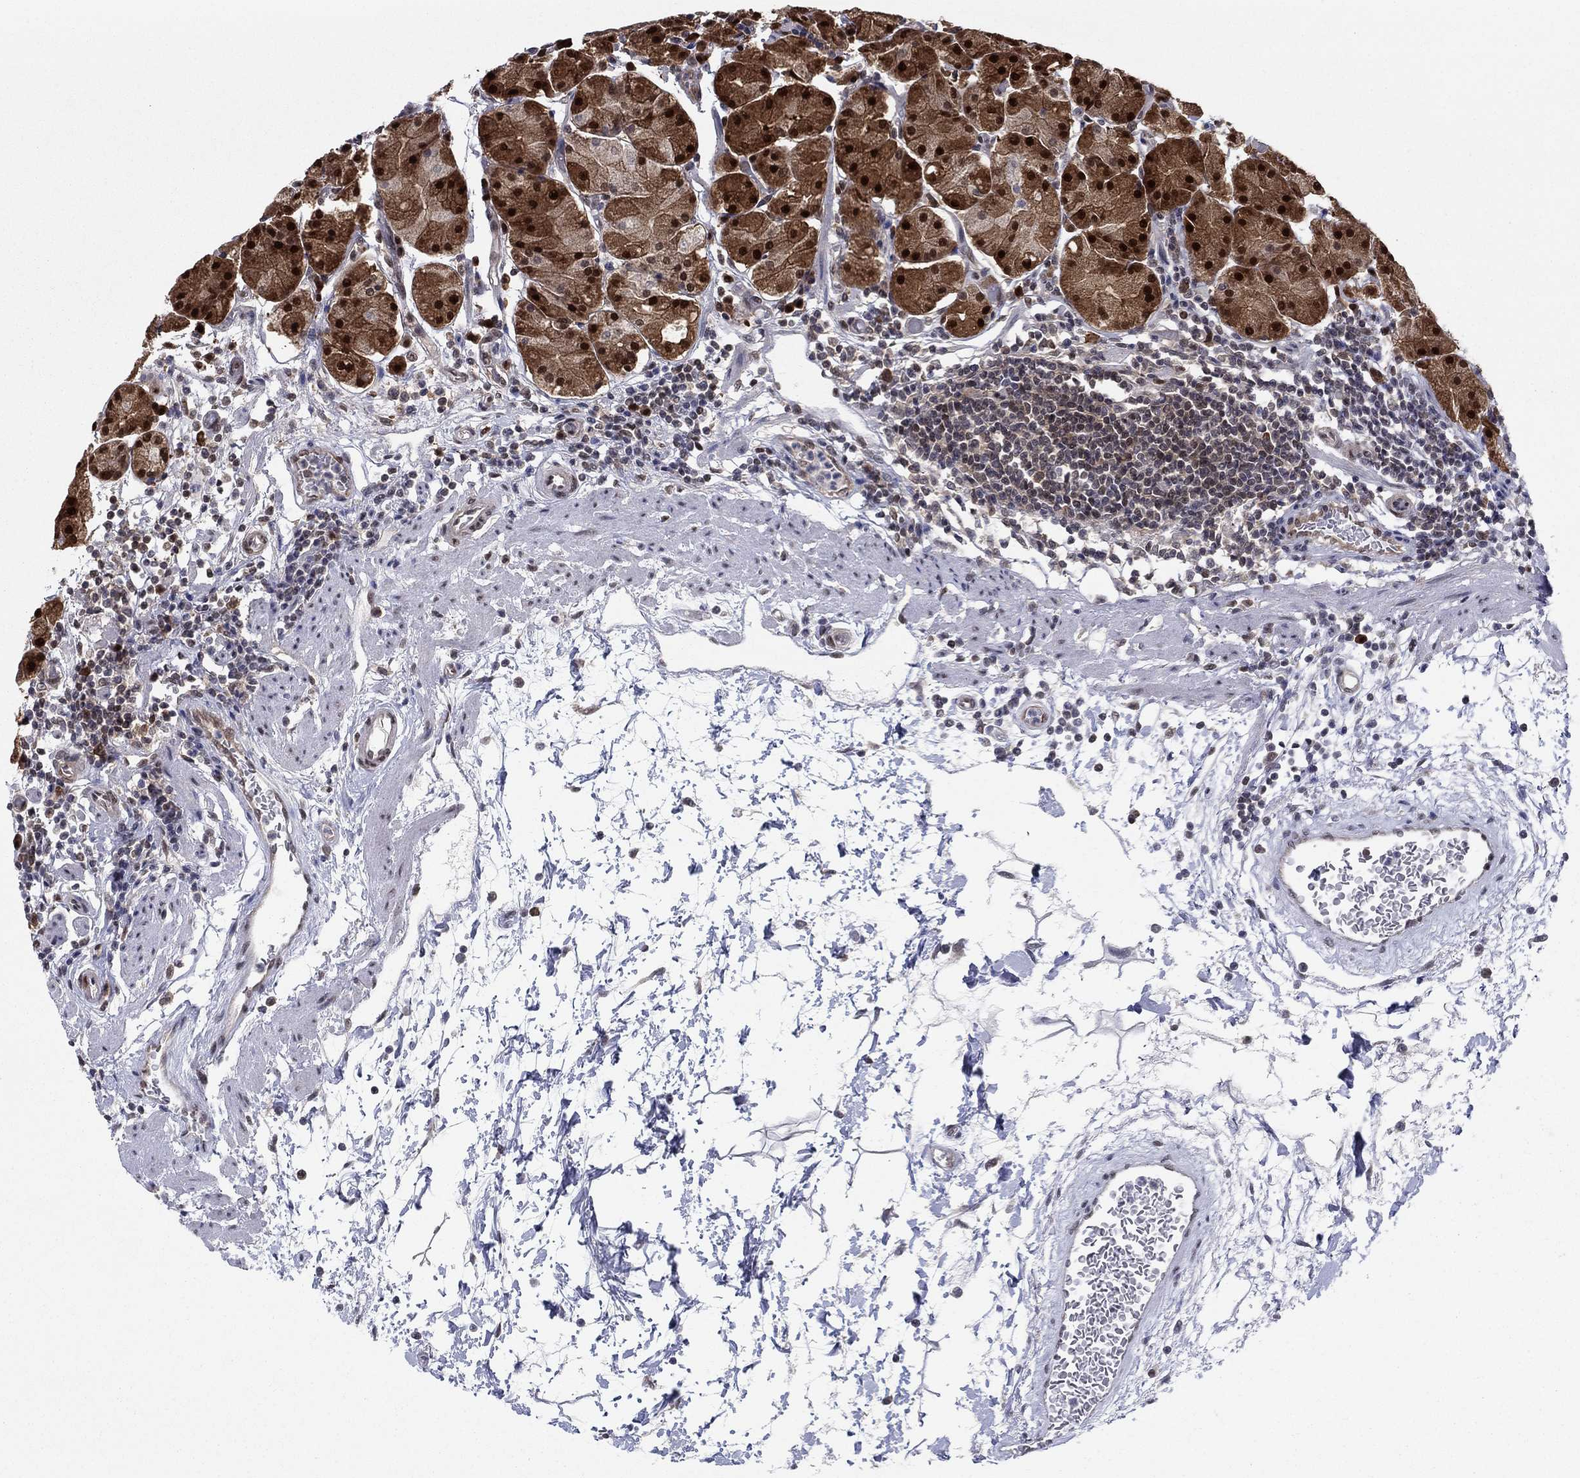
{"staining": {"intensity": "strong", "quantity": ">75%", "location": "cytoplasmic/membranous,nuclear"}, "tissue": "stomach", "cell_type": "Glandular cells", "image_type": "normal", "snomed": [{"axis": "morphology", "description": "Normal tissue, NOS"}, {"axis": "topography", "description": "Stomach"}], "caption": "Strong cytoplasmic/membranous,nuclear expression is present in about >75% of glandular cells in unremarkable stomach. The protein of interest is stained brown, and the nuclei are stained in blue (DAB IHC with brightfield microscopy, high magnification).", "gene": "FKBP4", "patient": {"sex": "male", "age": 54}}